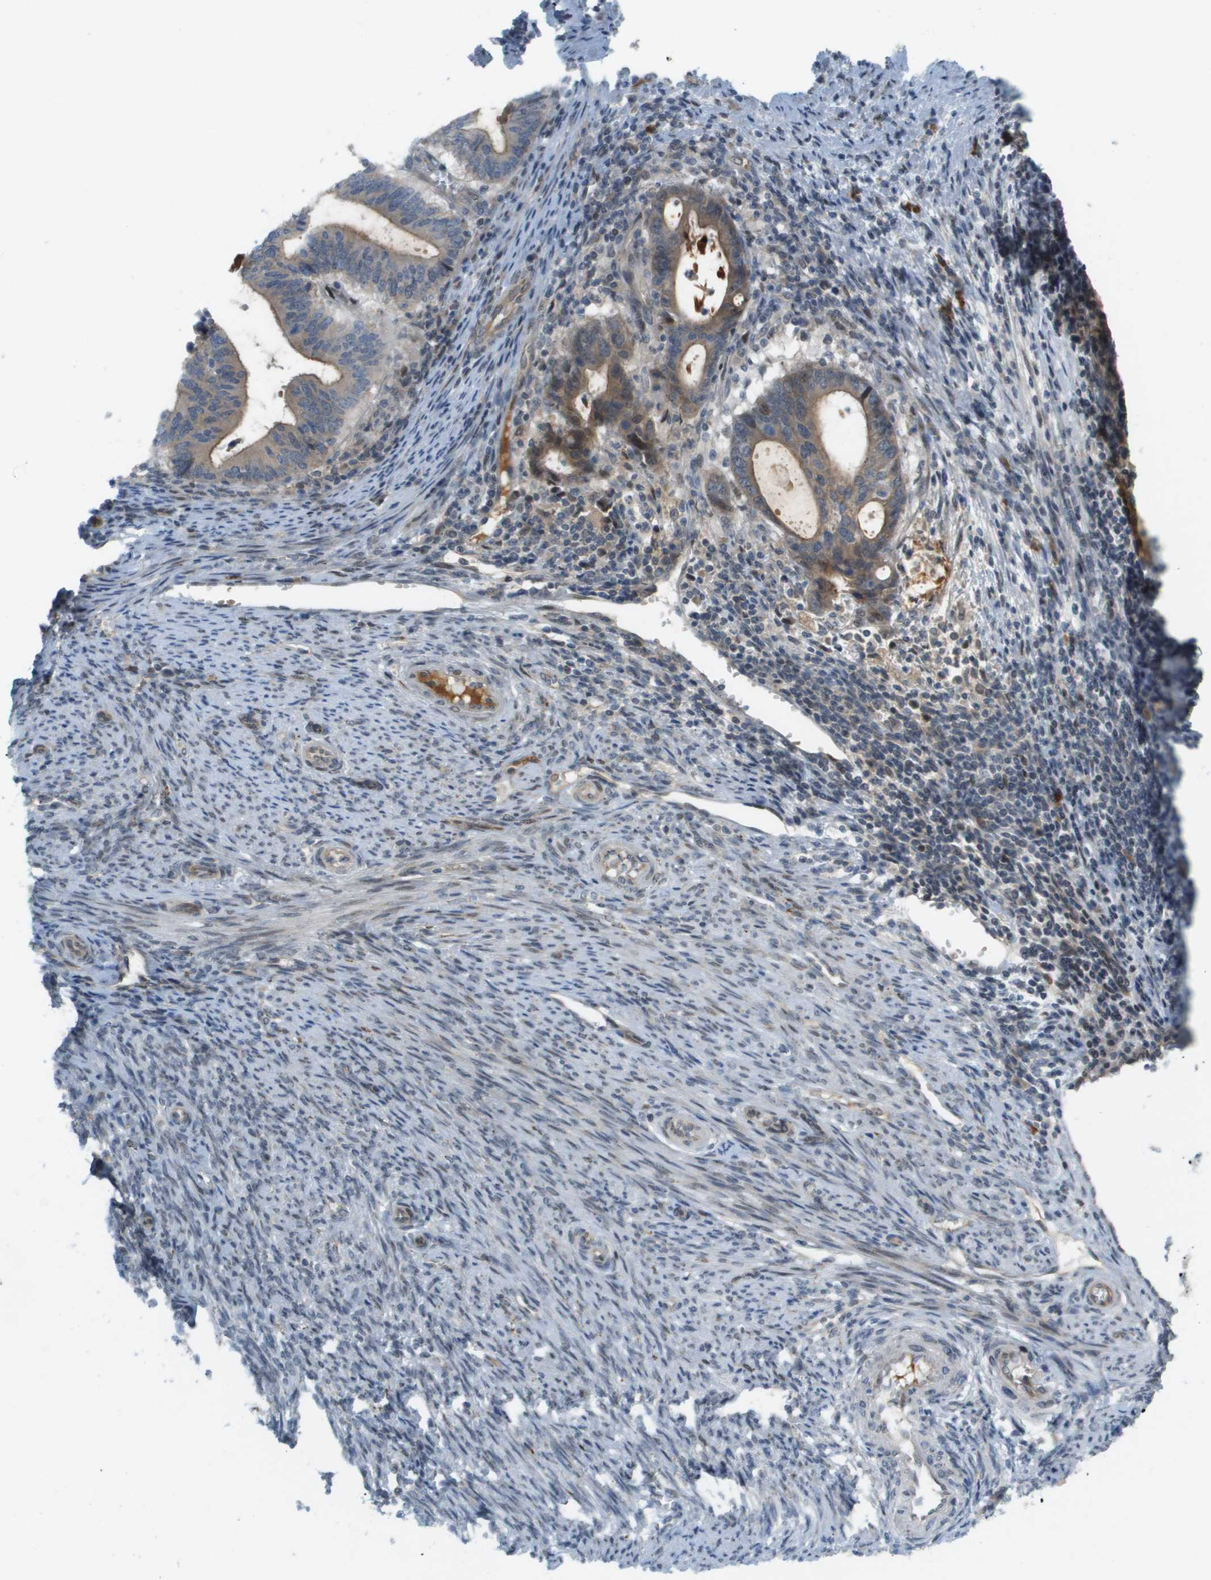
{"staining": {"intensity": "weak", "quantity": ">75%", "location": "cytoplasmic/membranous,nuclear"}, "tissue": "endometrial cancer", "cell_type": "Tumor cells", "image_type": "cancer", "snomed": [{"axis": "morphology", "description": "Adenocarcinoma, NOS"}, {"axis": "topography", "description": "Uterus"}], "caption": "Brown immunohistochemical staining in human endometrial cancer (adenocarcinoma) shows weak cytoplasmic/membranous and nuclear positivity in approximately >75% of tumor cells. (DAB IHC with brightfield microscopy, high magnification).", "gene": "CACNB4", "patient": {"sex": "female", "age": 83}}